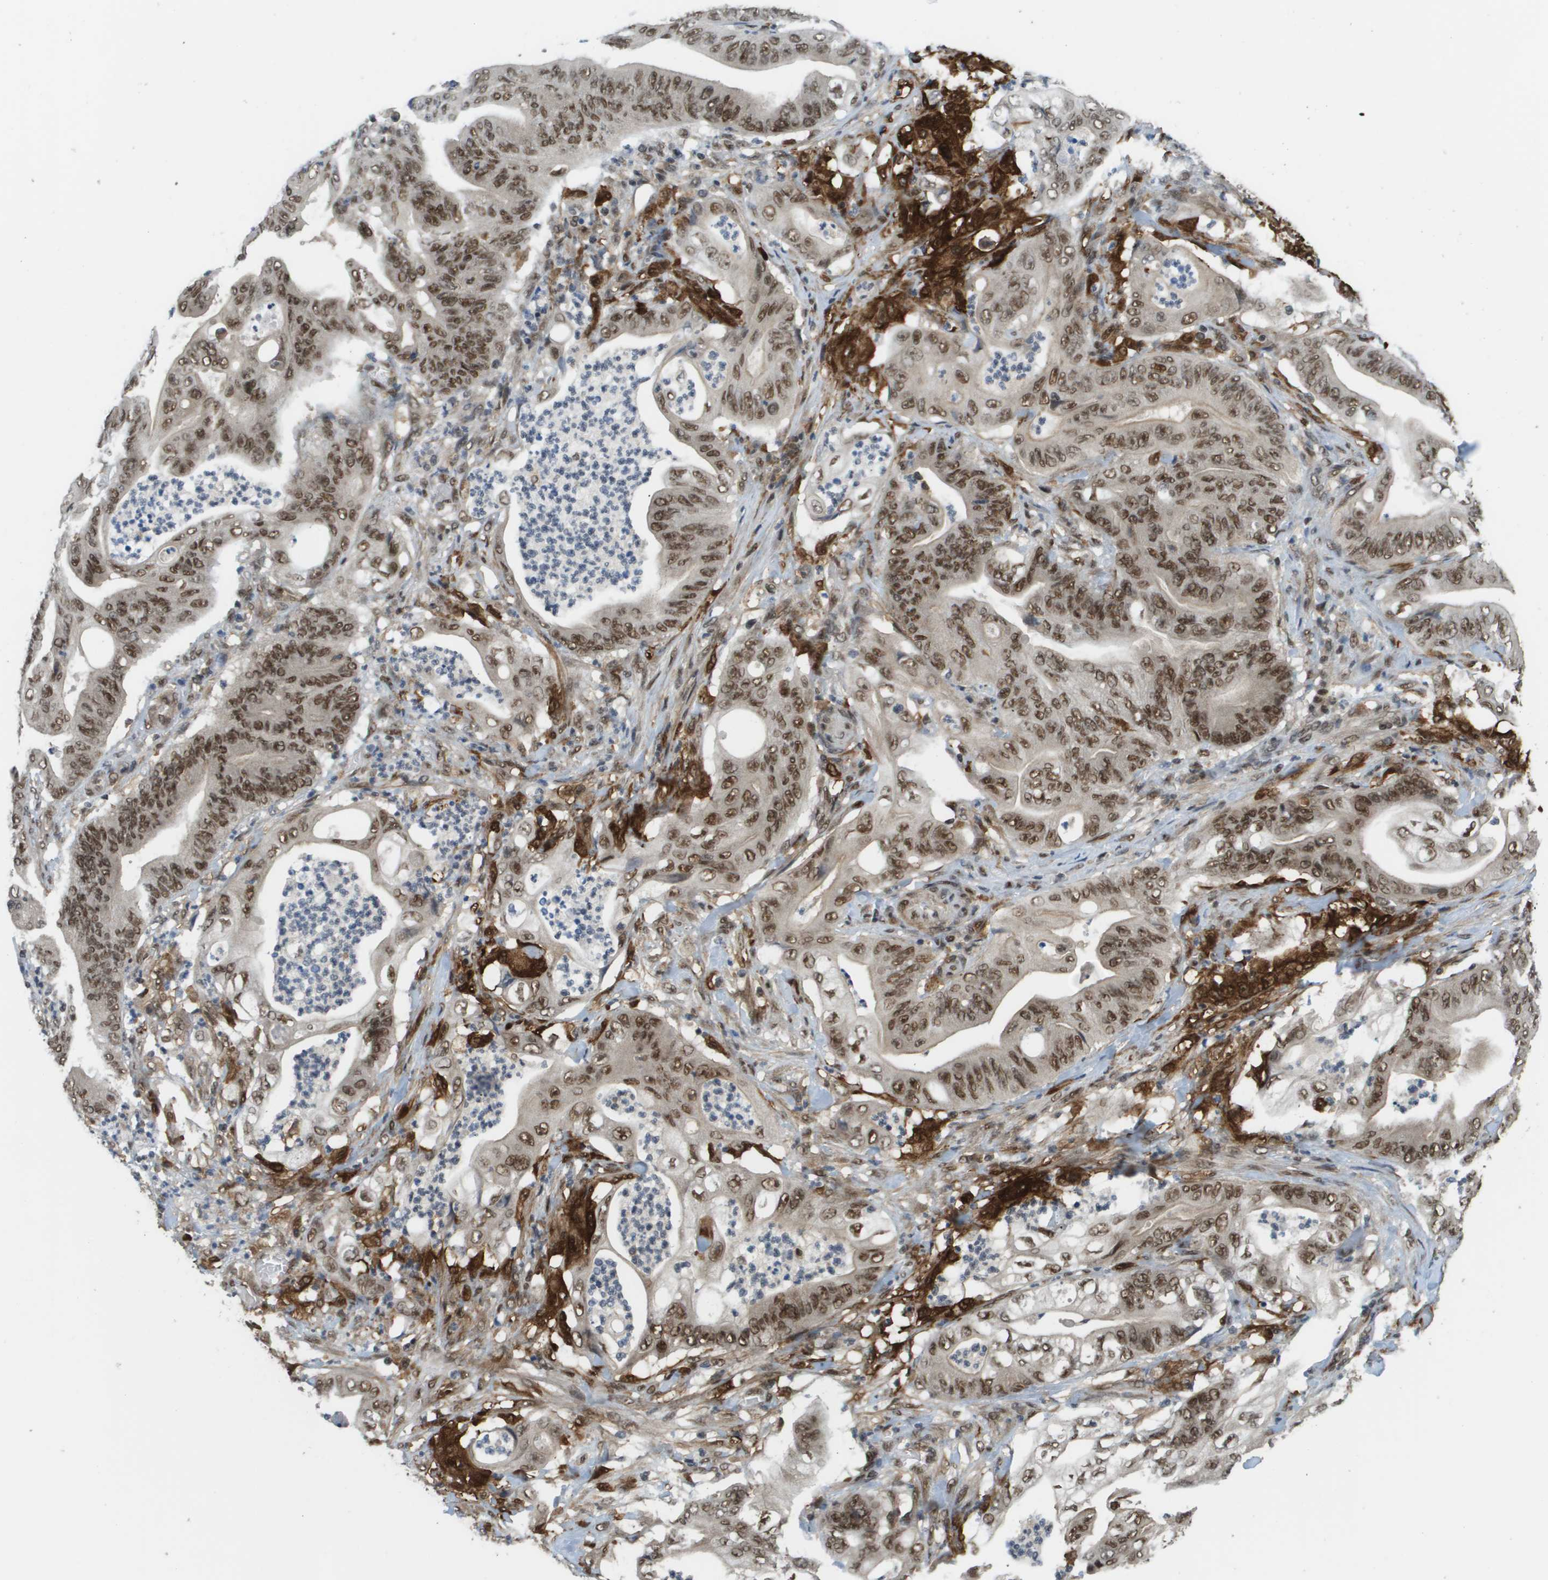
{"staining": {"intensity": "strong", "quantity": ">75%", "location": "nuclear"}, "tissue": "stomach cancer", "cell_type": "Tumor cells", "image_type": "cancer", "snomed": [{"axis": "morphology", "description": "Adenocarcinoma, NOS"}, {"axis": "topography", "description": "Stomach"}], "caption": "High-magnification brightfield microscopy of stomach cancer stained with DAB (3,3'-diaminobenzidine) (brown) and counterstained with hematoxylin (blue). tumor cells exhibit strong nuclear staining is seen in approximately>75% of cells.", "gene": "PRCC", "patient": {"sex": "female", "age": 73}}